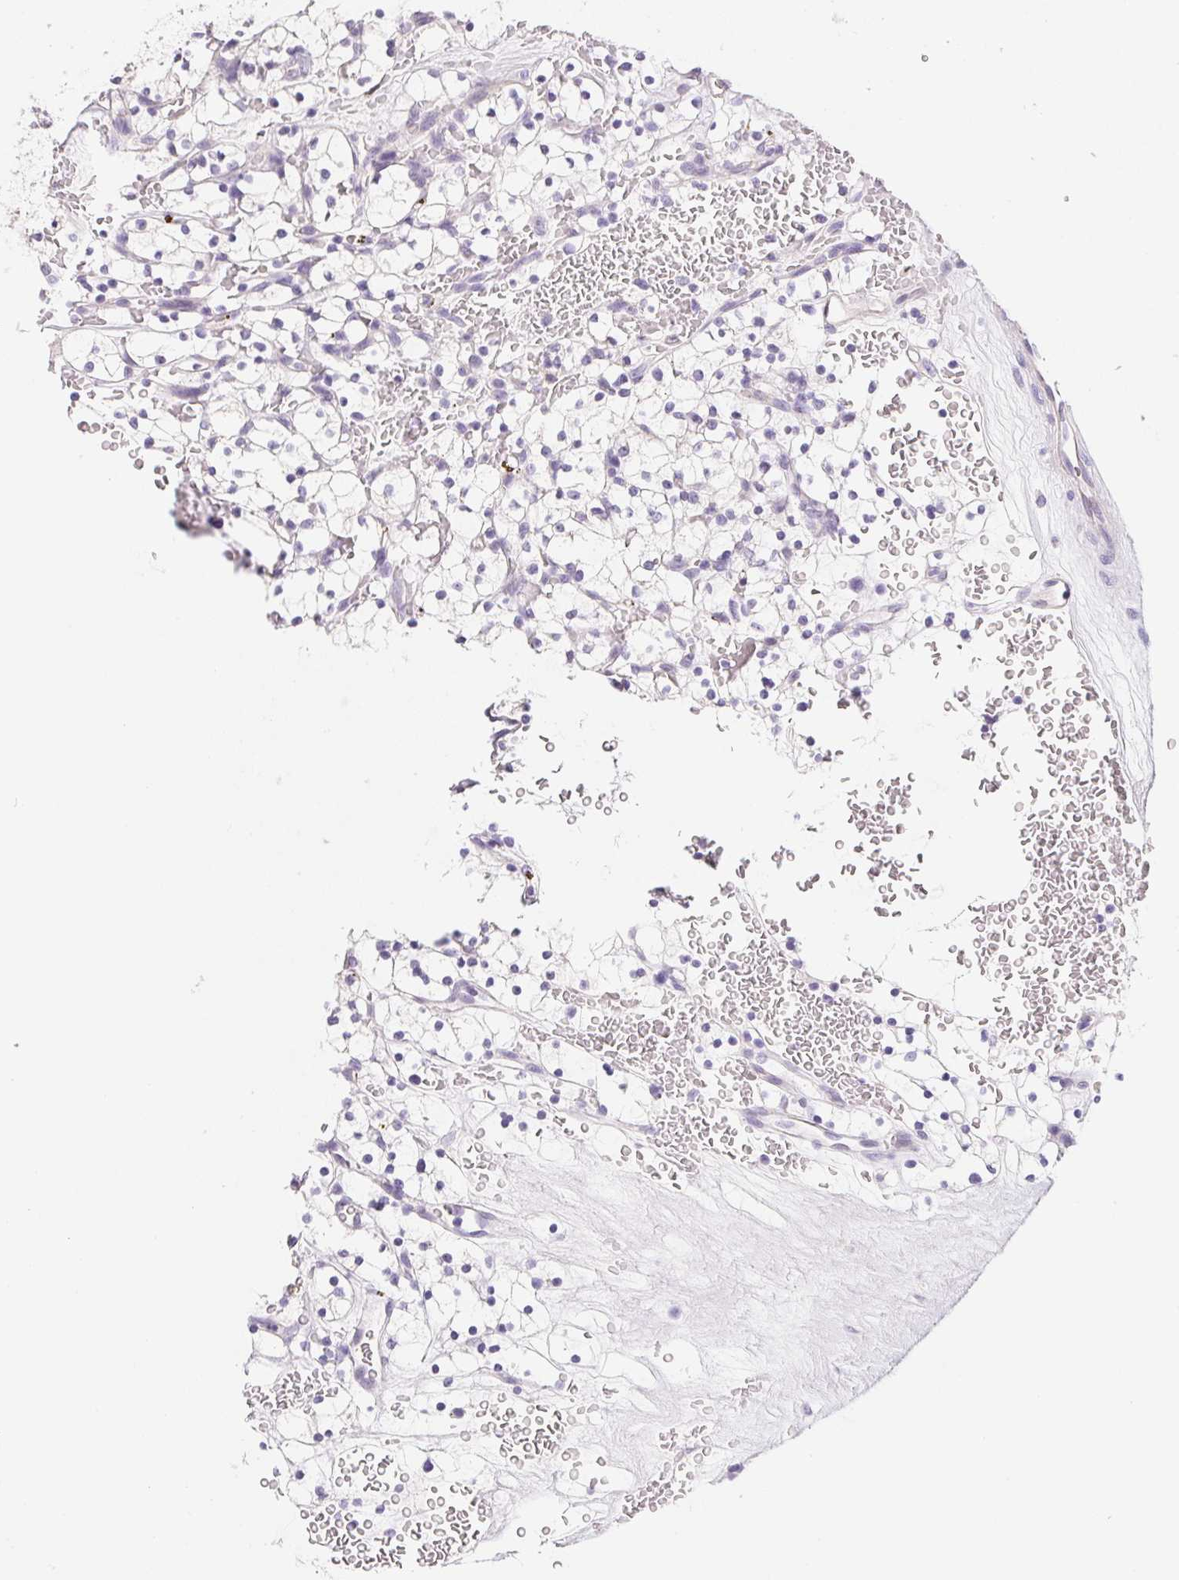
{"staining": {"intensity": "negative", "quantity": "none", "location": "none"}, "tissue": "renal cancer", "cell_type": "Tumor cells", "image_type": "cancer", "snomed": [{"axis": "morphology", "description": "Adenocarcinoma, NOS"}, {"axis": "topography", "description": "Kidney"}], "caption": "Human renal cancer stained for a protein using immunohistochemistry (IHC) exhibits no staining in tumor cells.", "gene": "AQP5", "patient": {"sex": "female", "age": 64}}